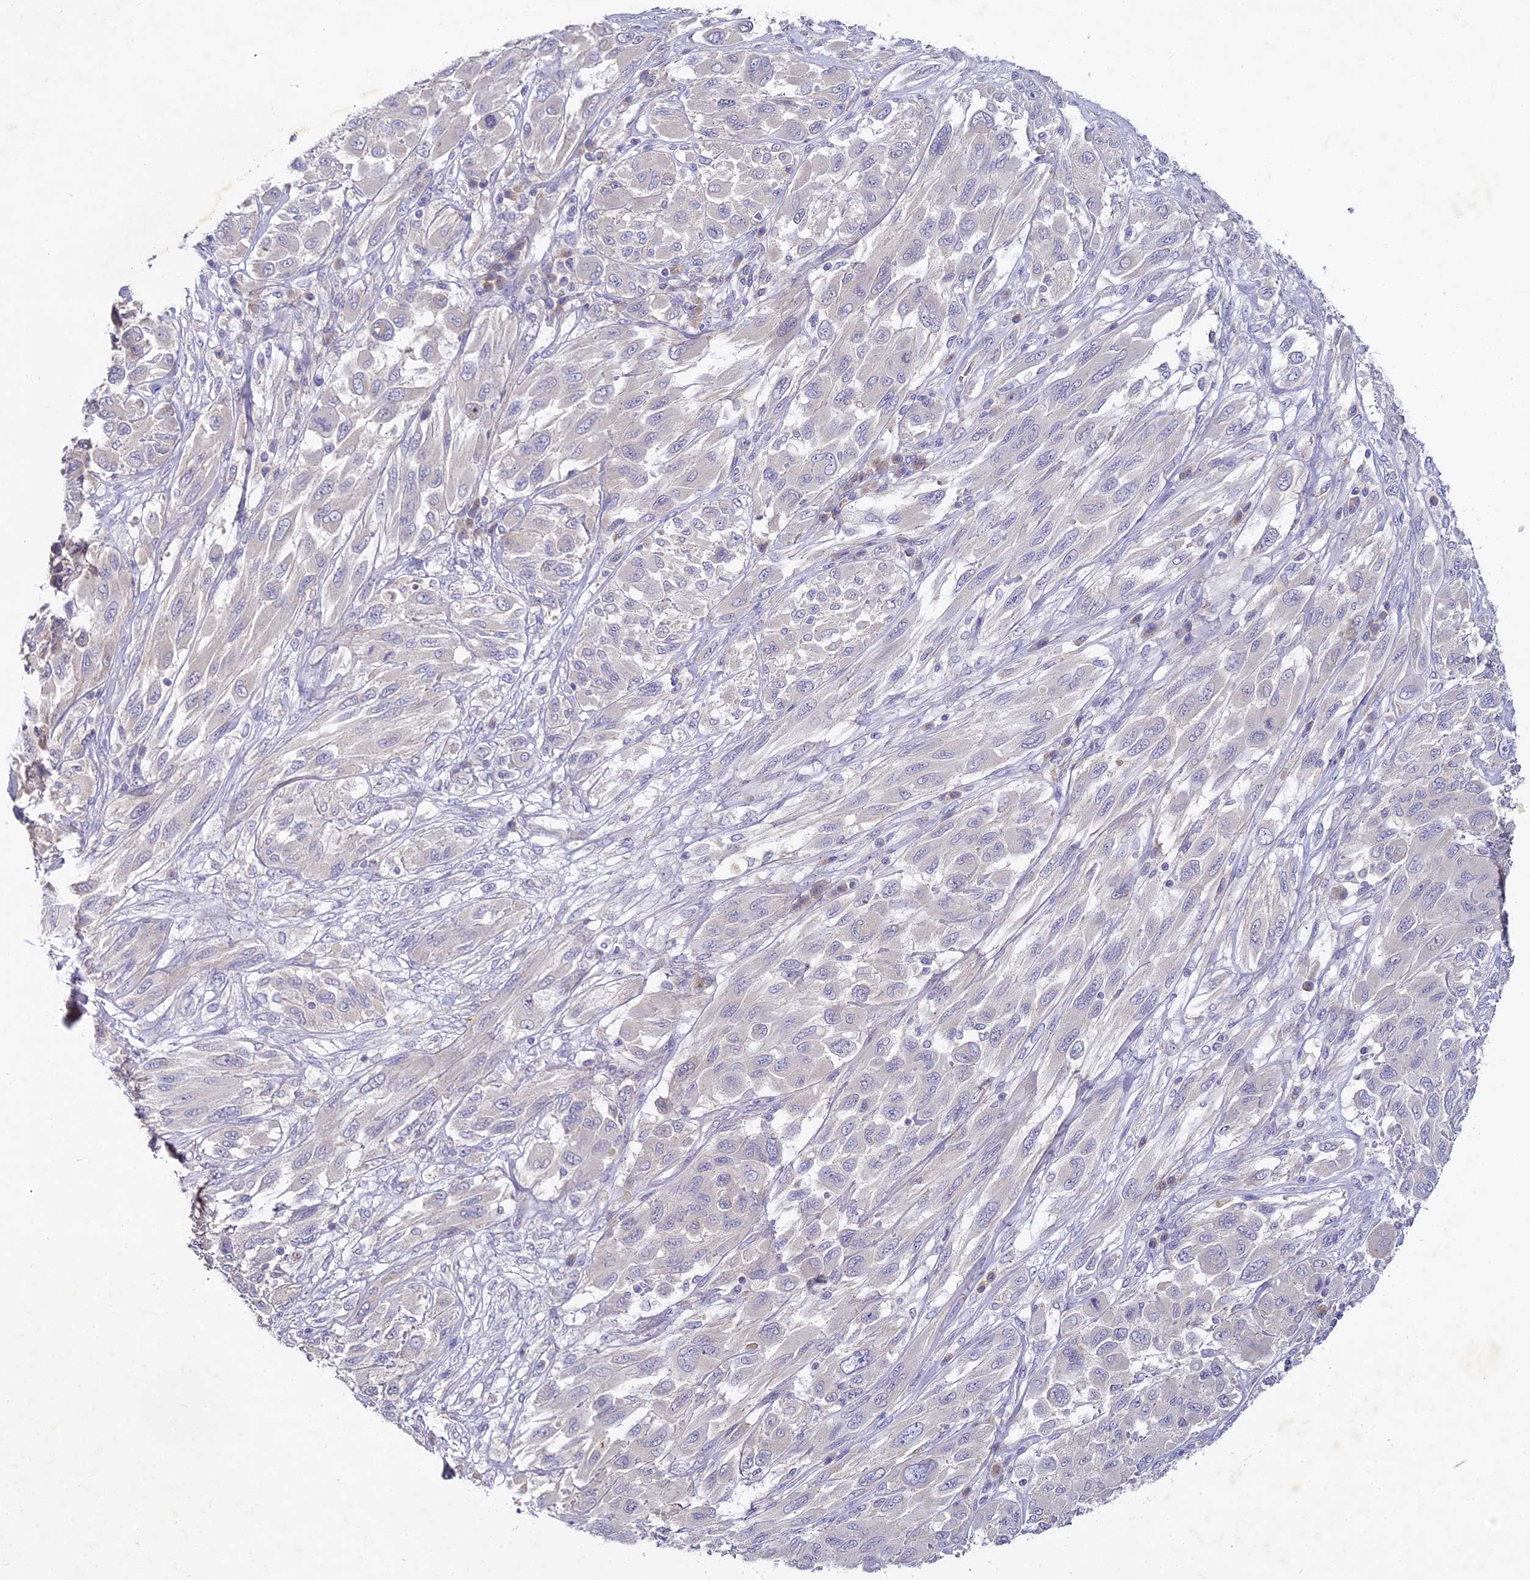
{"staining": {"intensity": "negative", "quantity": "none", "location": "none"}, "tissue": "melanoma", "cell_type": "Tumor cells", "image_type": "cancer", "snomed": [{"axis": "morphology", "description": "Malignant melanoma, NOS"}, {"axis": "topography", "description": "Skin"}], "caption": "Malignant melanoma stained for a protein using immunohistochemistry (IHC) demonstrates no positivity tumor cells.", "gene": "DONSON", "patient": {"sex": "female", "age": 91}}